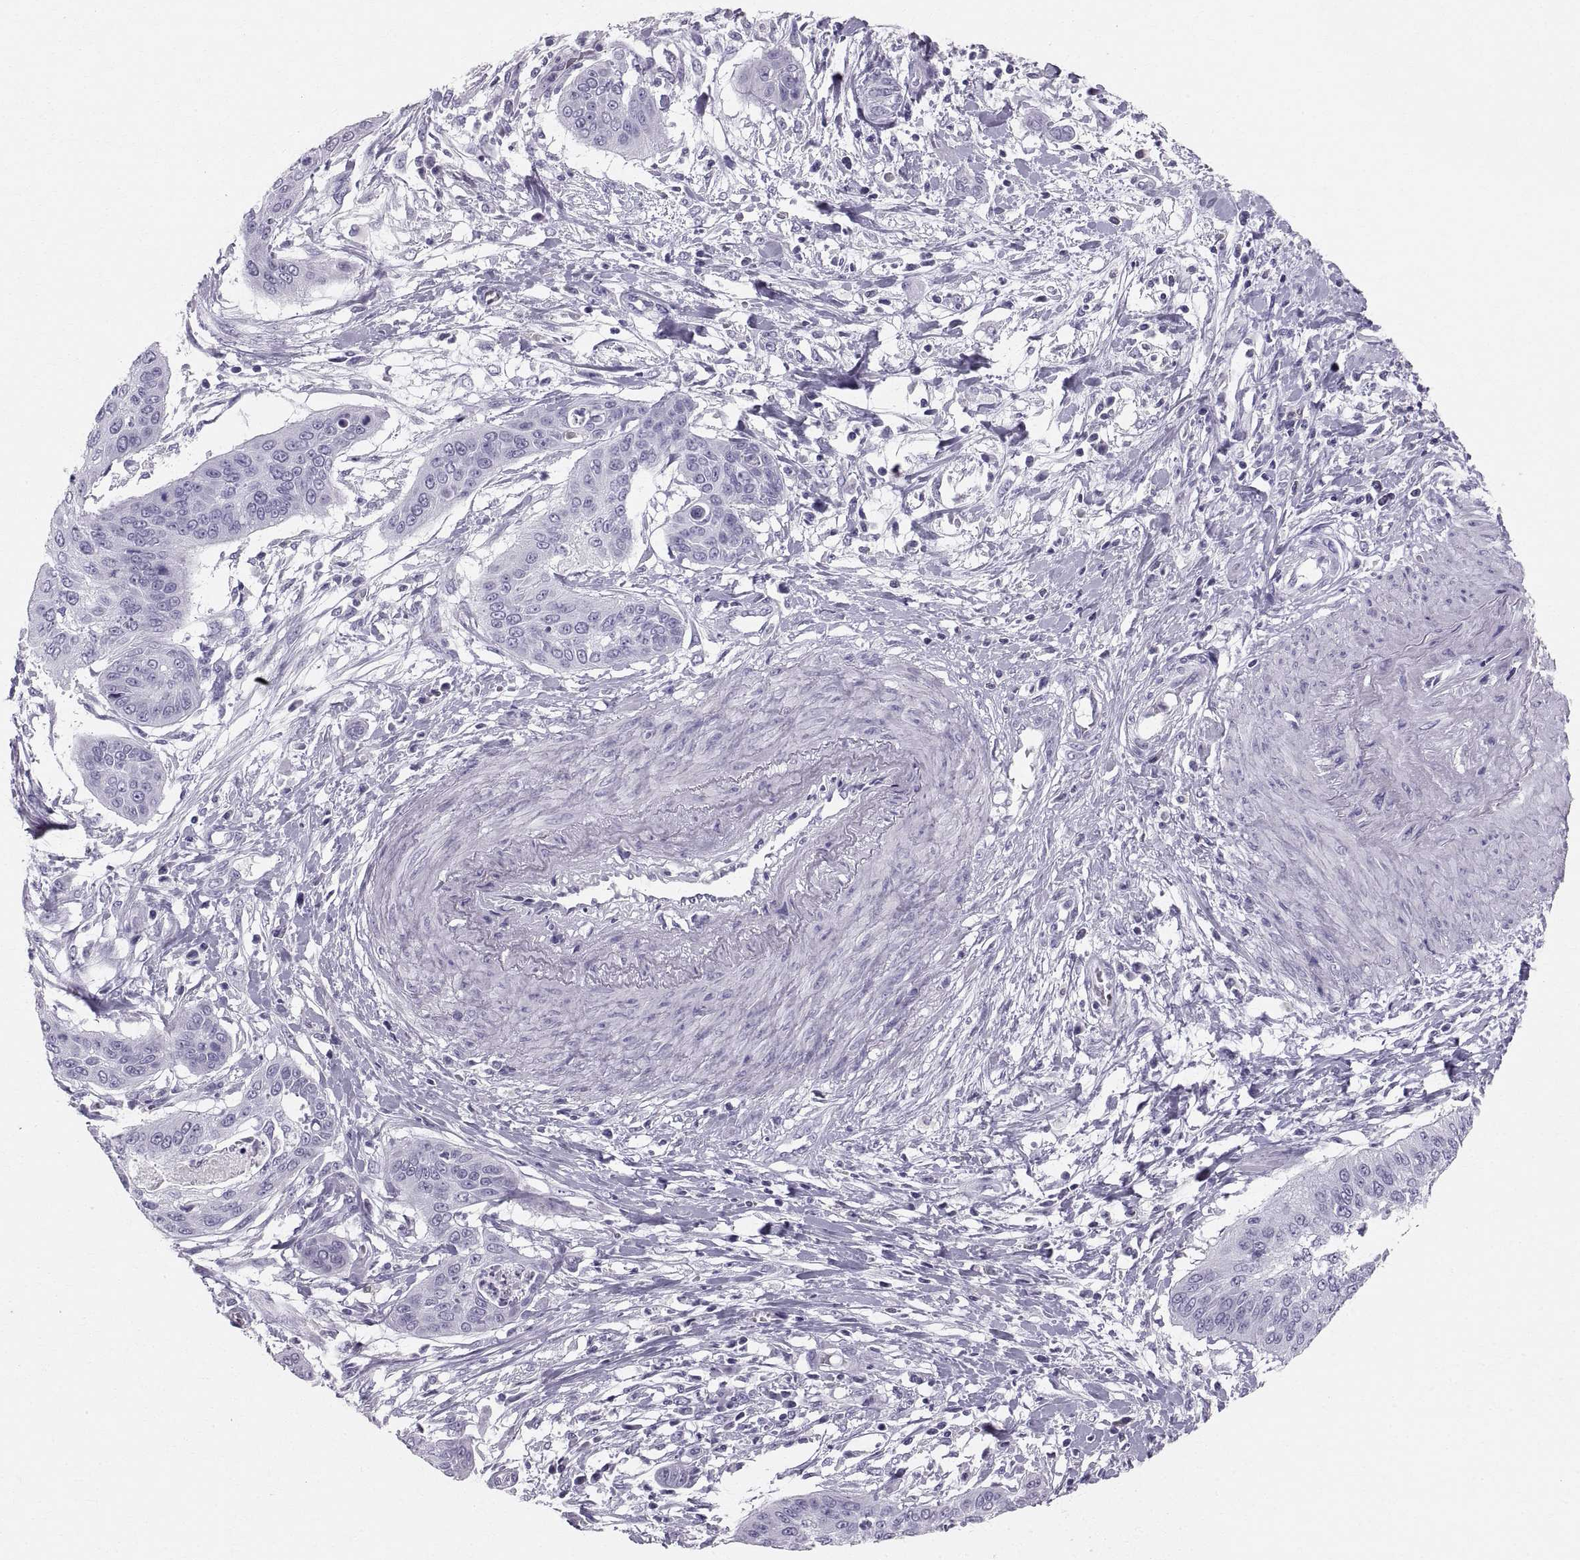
{"staining": {"intensity": "negative", "quantity": "none", "location": "none"}, "tissue": "cervical cancer", "cell_type": "Tumor cells", "image_type": "cancer", "snomed": [{"axis": "morphology", "description": "Squamous cell carcinoma, NOS"}, {"axis": "topography", "description": "Cervix"}], "caption": "An image of human cervical squamous cell carcinoma is negative for staining in tumor cells.", "gene": "SLC22A6", "patient": {"sex": "female", "age": 39}}